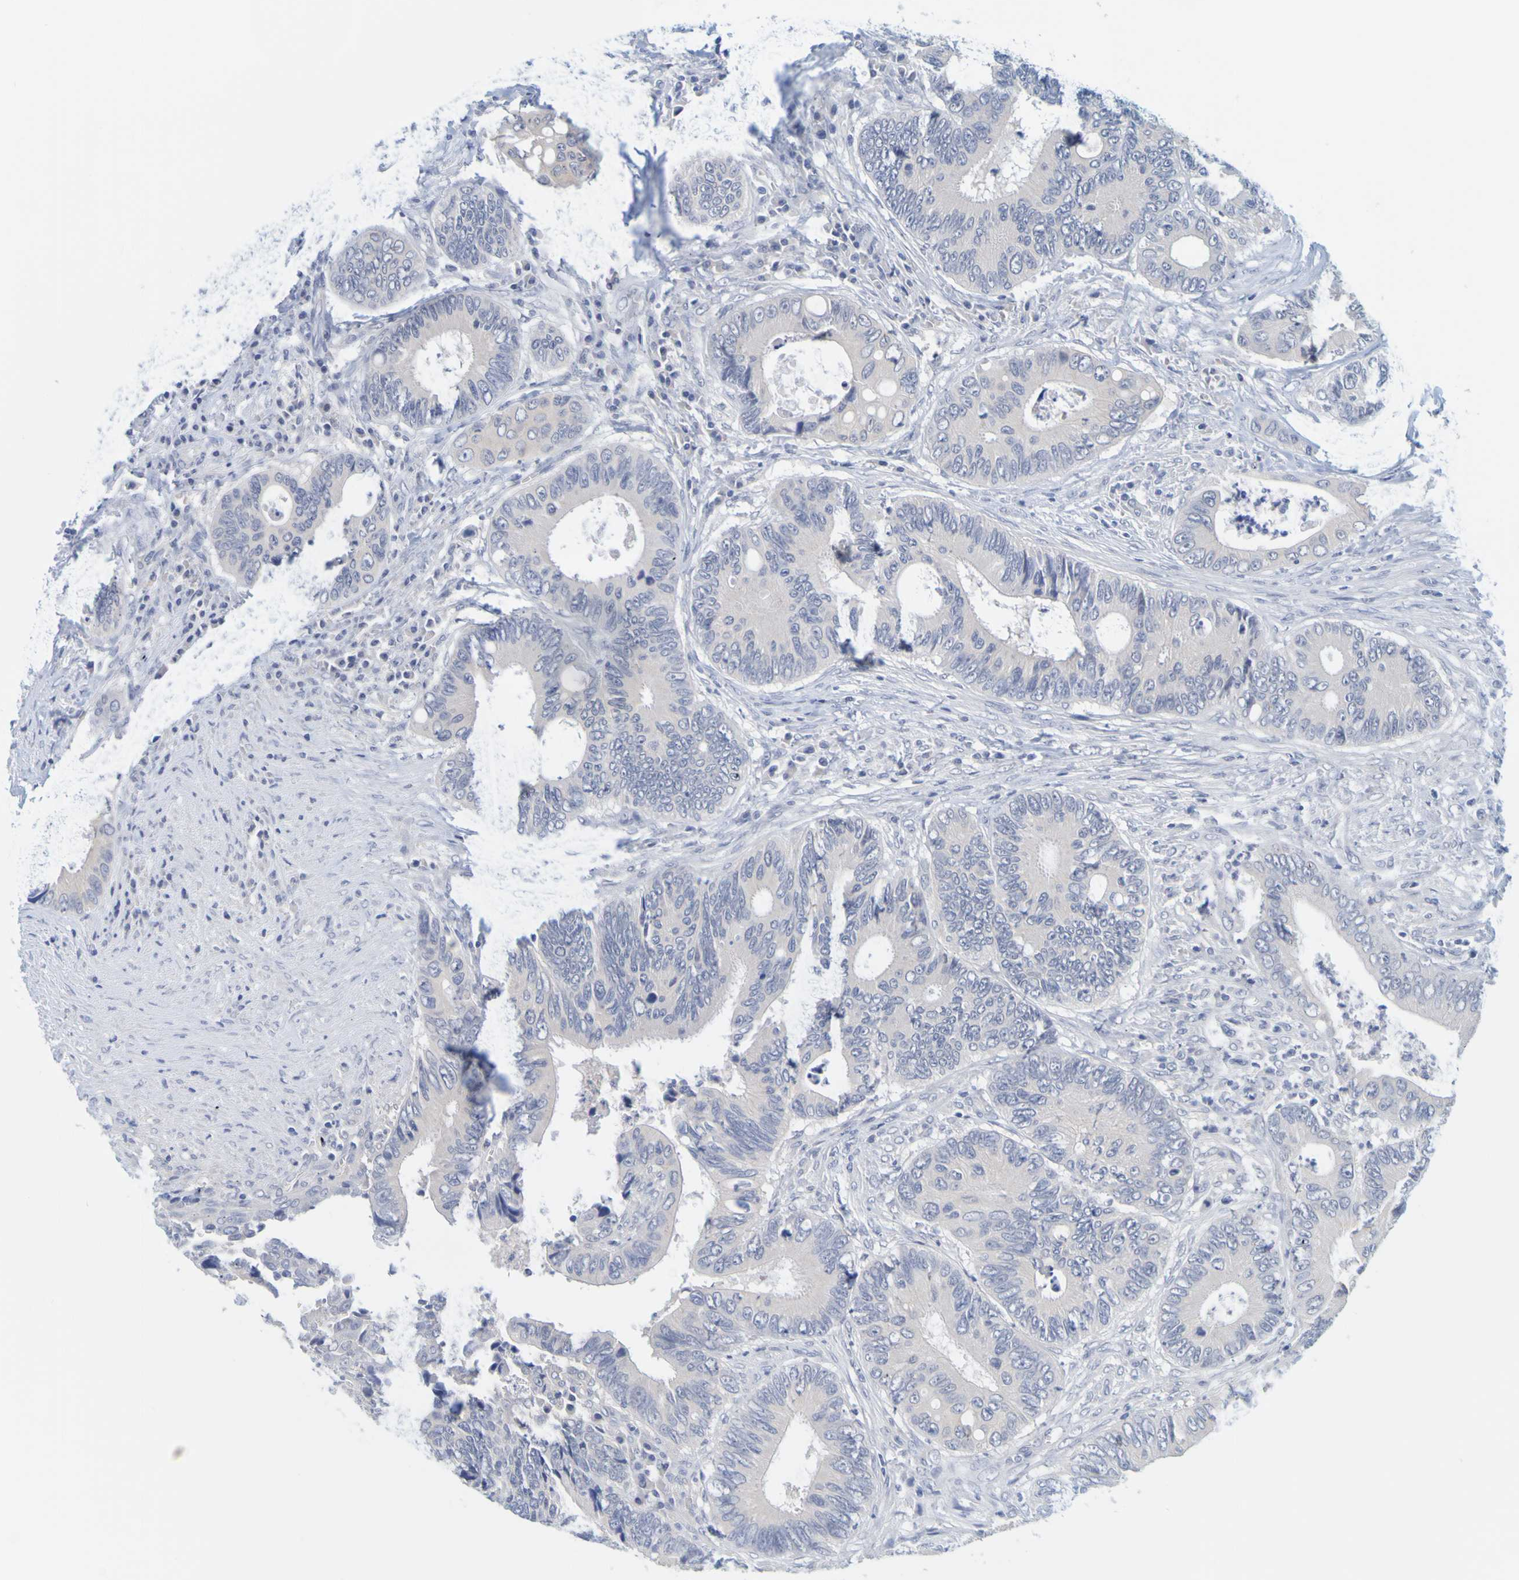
{"staining": {"intensity": "negative", "quantity": "none", "location": "none"}, "tissue": "colorectal cancer", "cell_type": "Tumor cells", "image_type": "cancer", "snomed": [{"axis": "morphology", "description": "Inflammation, NOS"}, {"axis": "morphology", "description": "Adenocarcinoma, NOS"}, {"axis": "topography", "description": "Colon"}], "caption": "This is an immunohistochemistry photomicrograph of human adenocarcinoma (colorectal). There is no expression in tumor cells.", "gene": "ENDOU", "patient": {"sex": "male", "age": 72}}